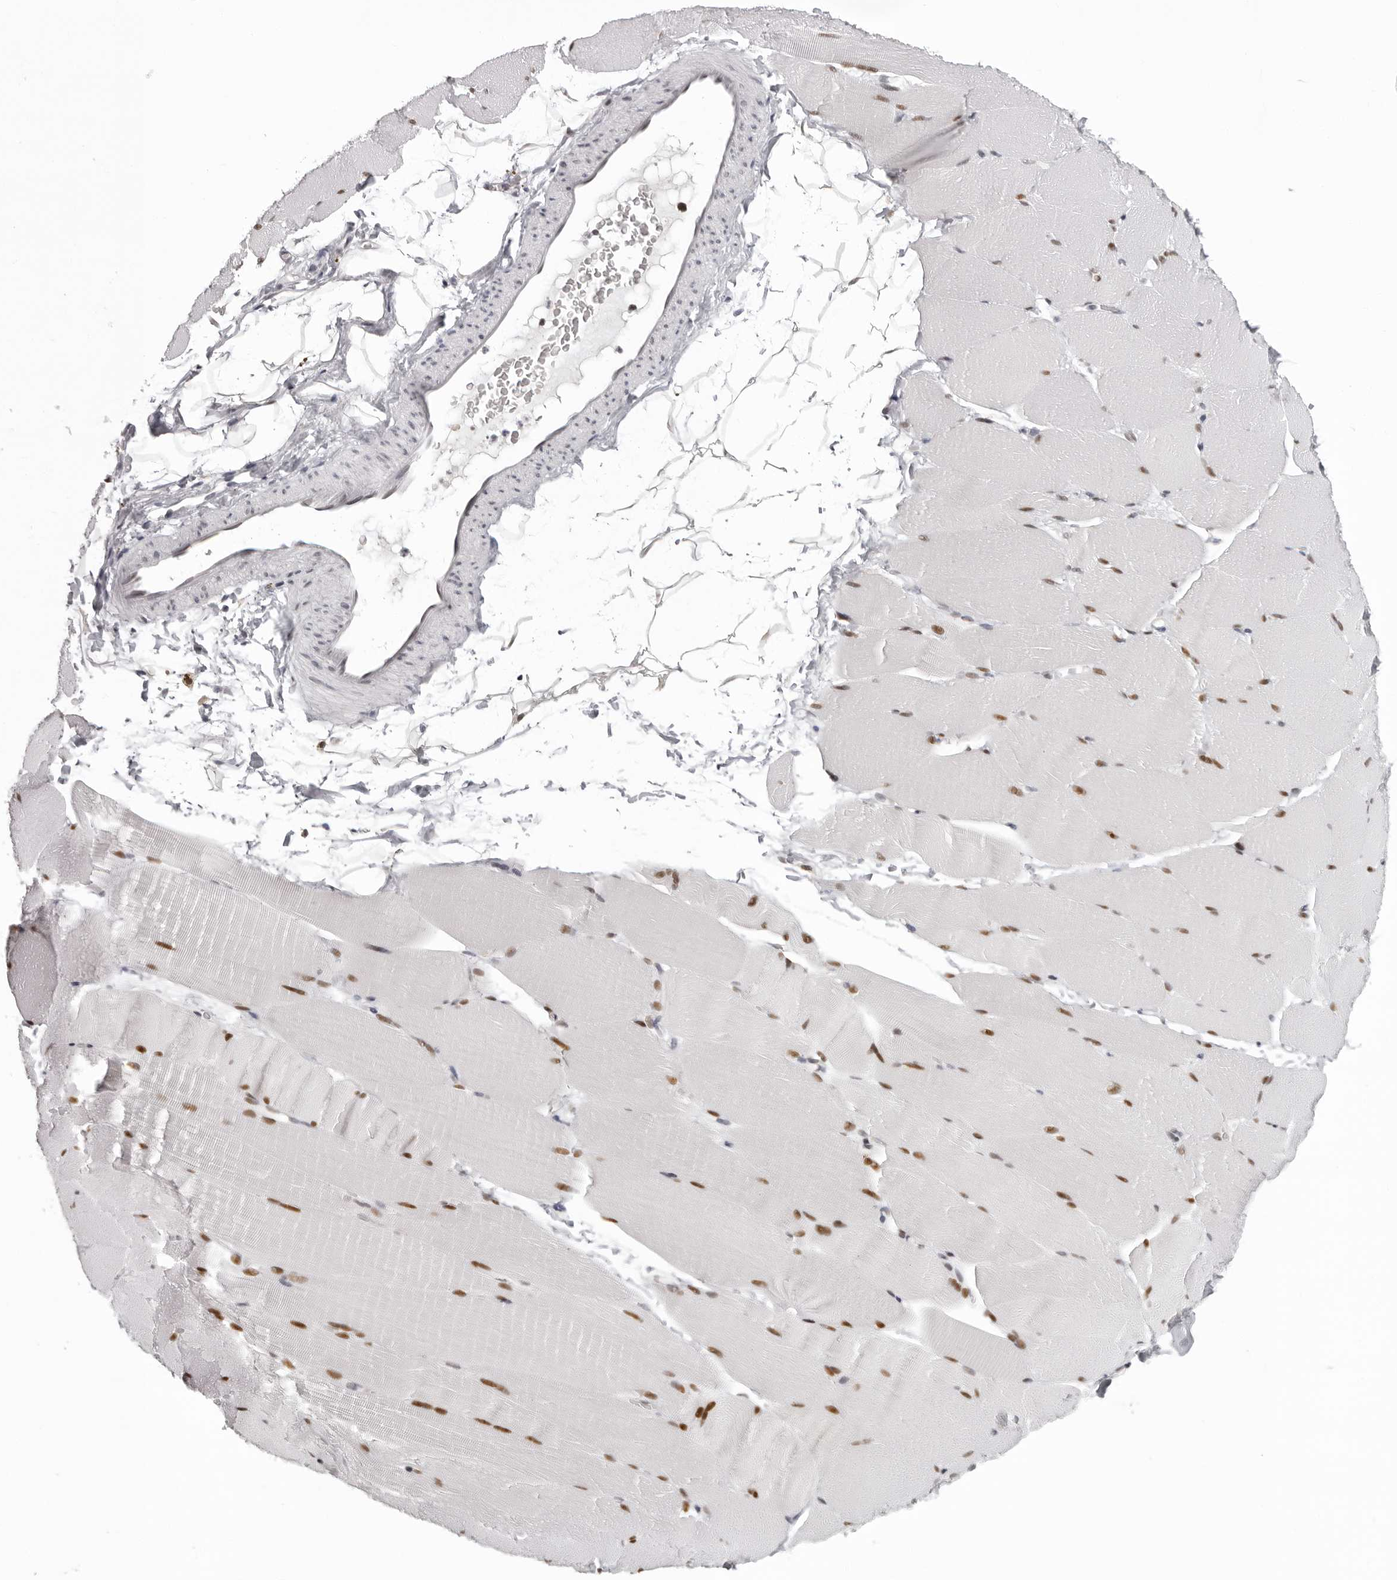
{"staining": {"intensity": "moderate", "quantity": ">75%", "location": "nuclear"}, "tissue": "skeletal muscle", "cell_type": "Myocytes", "image_type": "normal", "snomed": [{"axis": "morphology", "description": "Normal tissue, NOS"}, {"axis": "topography", "description": "Skeletal muscle"}, {"axis": "topography", "description": "Parathyroid gland"}], "caption": "Brown immunohistochemical staining in benign skeletal muscle shows moderate nuclear staining in approximately >75% of myocytes. (DAB (3,3'-diaminobenzidine) IHC with brightfield microscopy, high magnification).", "gene": "HEXIM2", "patient": {"sex": "female", "age": 37}}